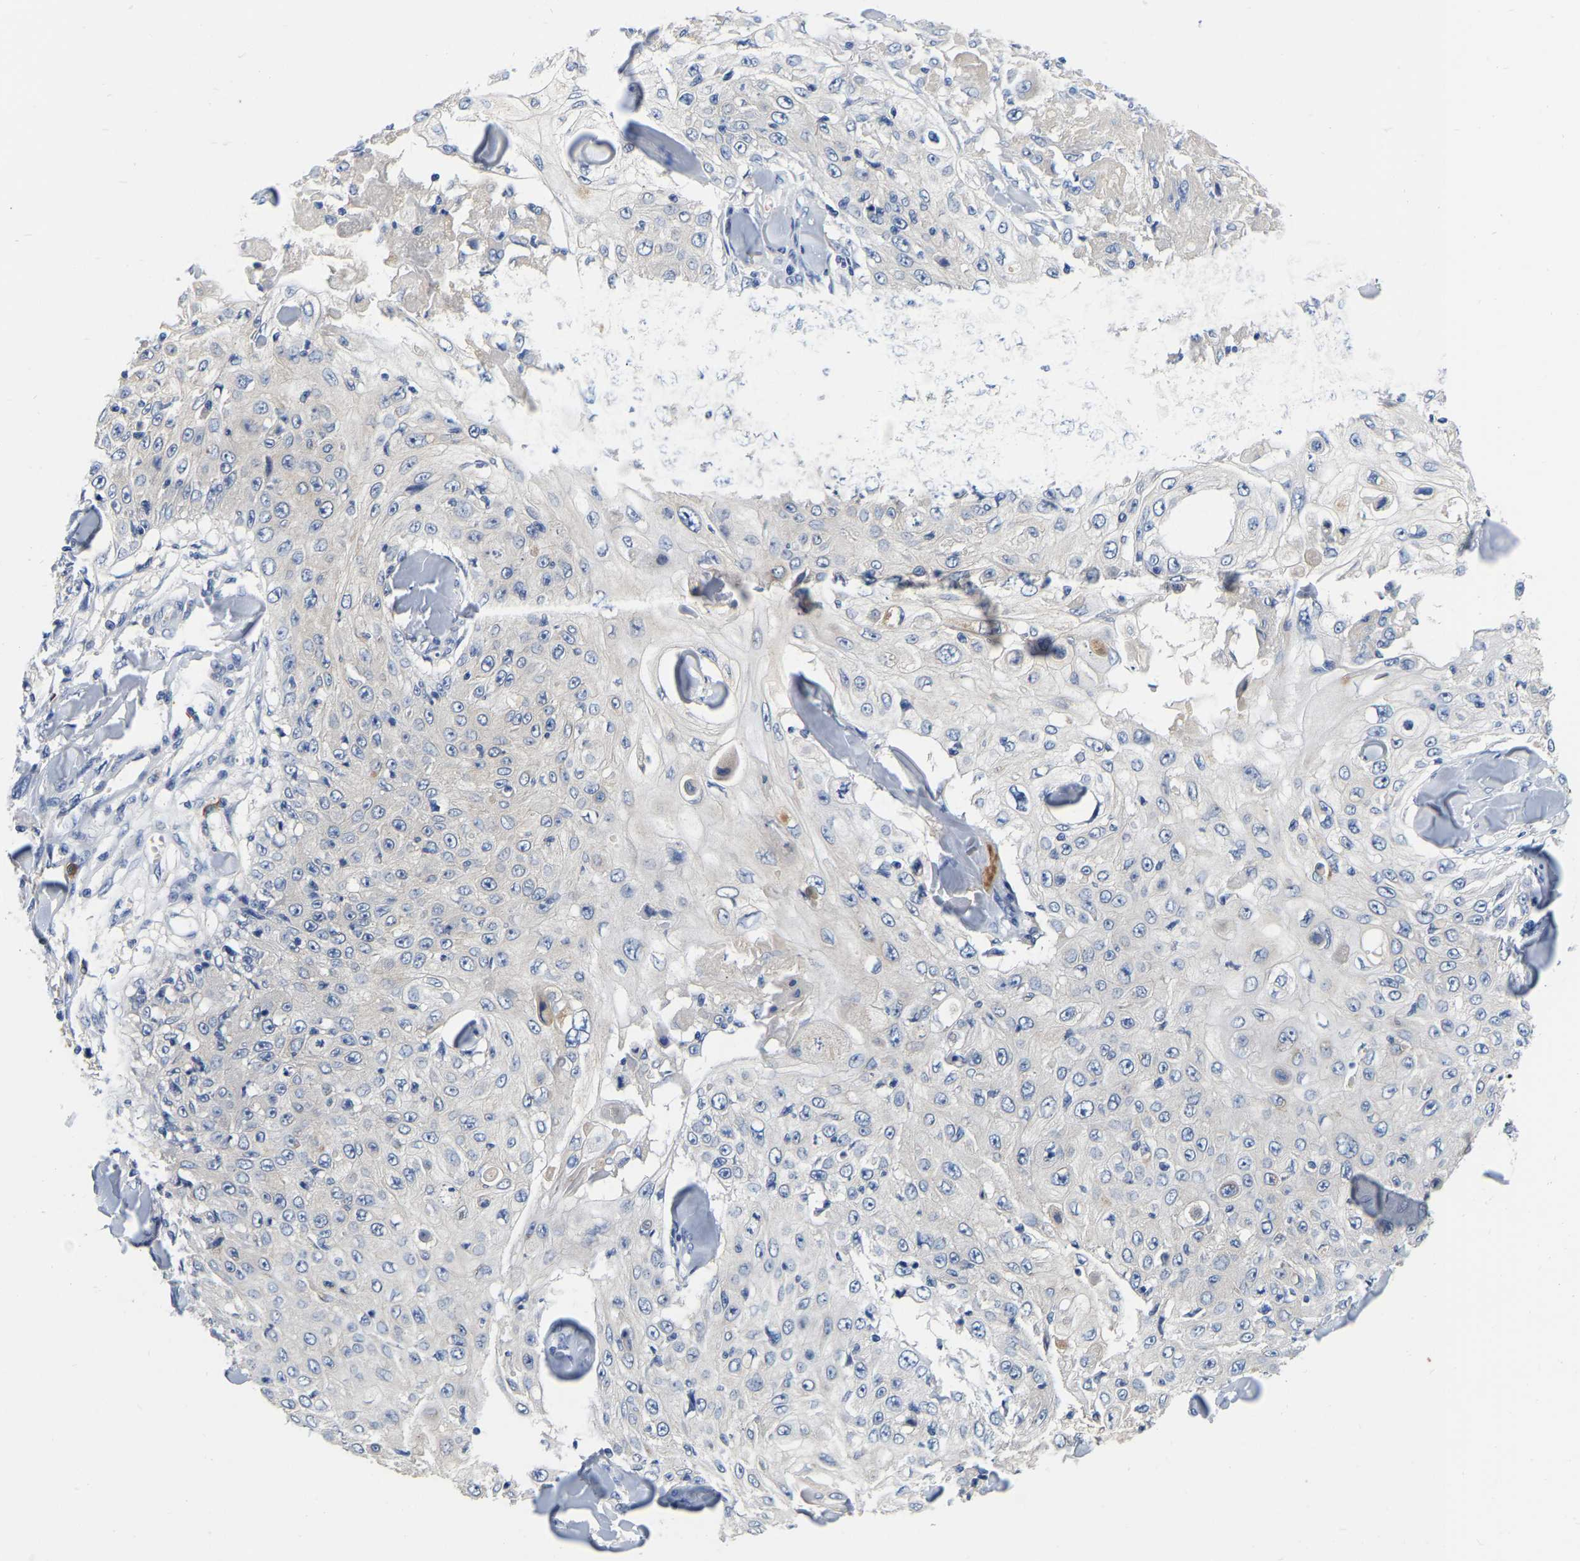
{"staining": {"intensity": "negative", "quantity": "none", "location": "none"}, "tissue": "skin cancer", "cell_type": "Tumor cells", "image_type": "cancer", "snomed": [{"axis": "morphology", "description": "Squamous cell carcinoma, NOS"}, {"axis": "topography", "description": "Skin"}], "caption": "Immunohistochemical staining of skin cancer displays no significant positivity in tumor cells.", "gene": "RAB27B", "patient": {"sex": "male", "age": 86}}